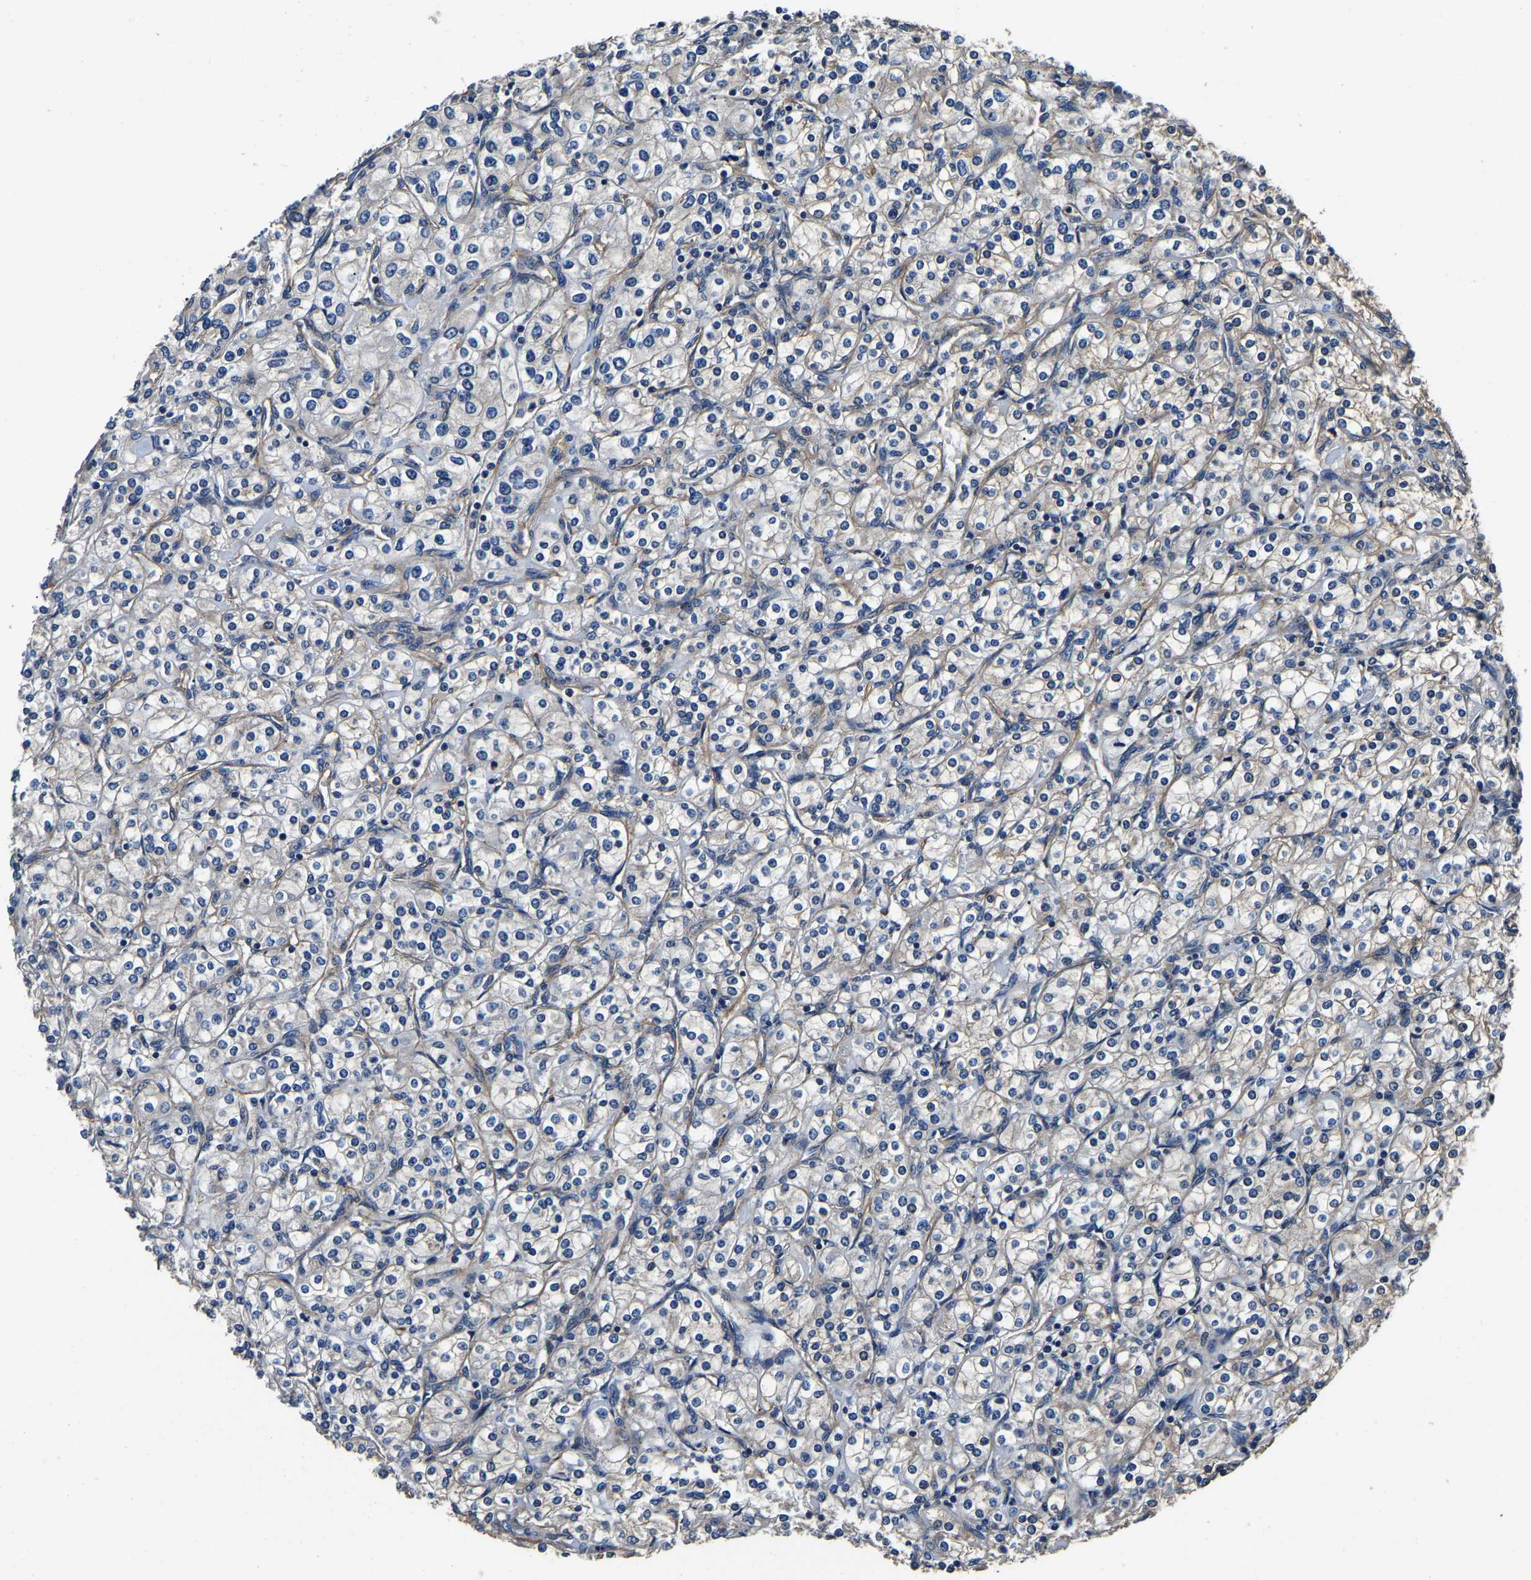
{"staining": {"intensity": "negative", "quantity": "none", "location": "none"}, "tissue": "renal cancer", "cell_type": "Tumor cells", "image_type": "cancer", "snomed": [{"axis": "morphology", "description": "Adenocarcinoma, NOS"}, {"axis": "topography", "description": "Kidney"}], "caption": "Histopathology image shows no protein positivity in tumor cells of renal cancer tissue.", "gene": "SH3GLB1", "patient": {"sex": "male", "age": 77}}